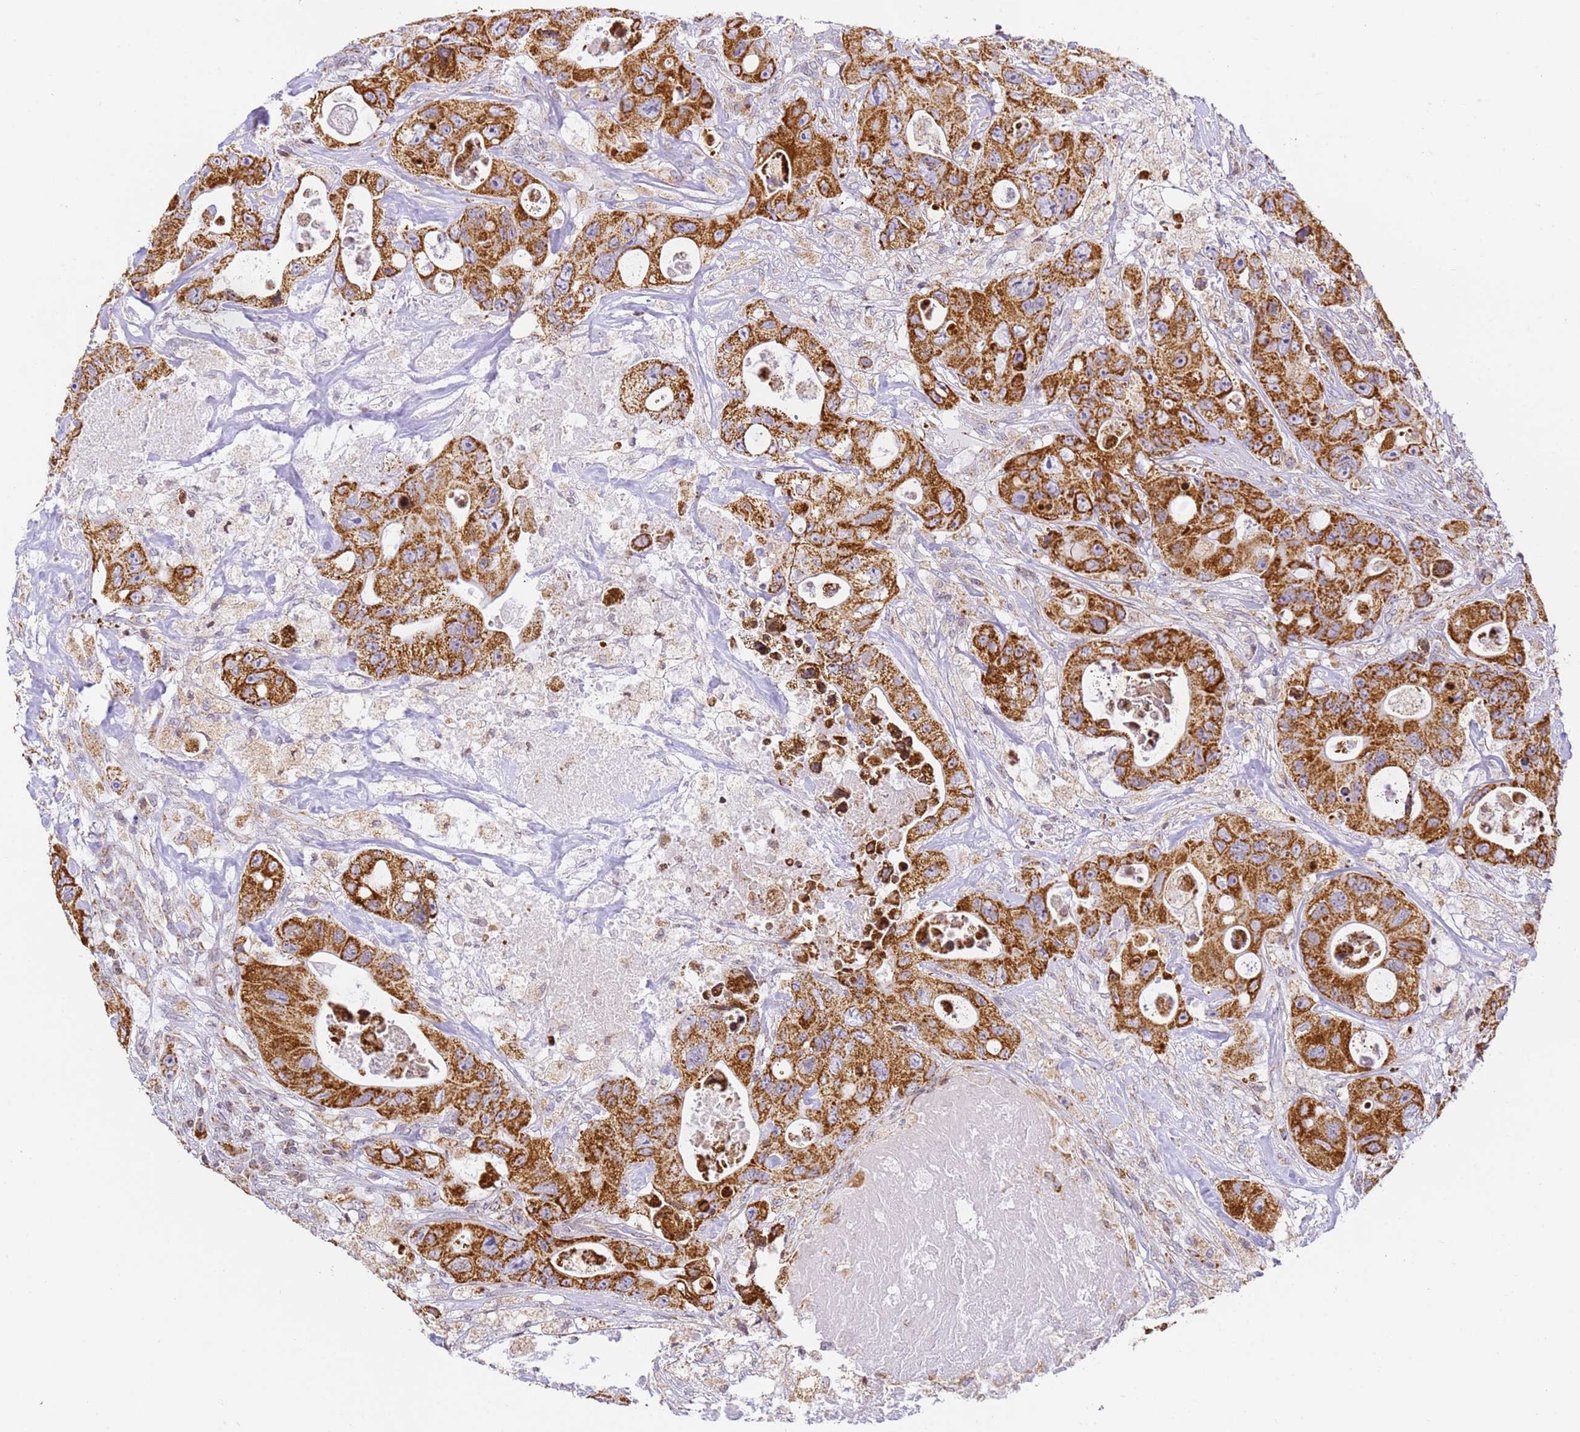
{"staining": {"intensity": "strong", "quantity": ">75%", "location": "cytoplasmic/membranous"}, "tissue": "colorectal cancer", "cell_type": "Tumor cells", "image_type": "cancer", "snomed": [{"axis": "morphology", "description": "Adenocarcinoma, NOS"}, {"axis": "topography", "description": "Colon"}], "caption": "A micrograph of human colorectal cancer stained for a protein exhibits strong cytoplasmic/membranous brown staining in tumor cells. (DAB IHC, brown staining for protein, blue staining for nuclei).", "gene": "HSPE1", "patient": {"sex": "female", "age": 46}}